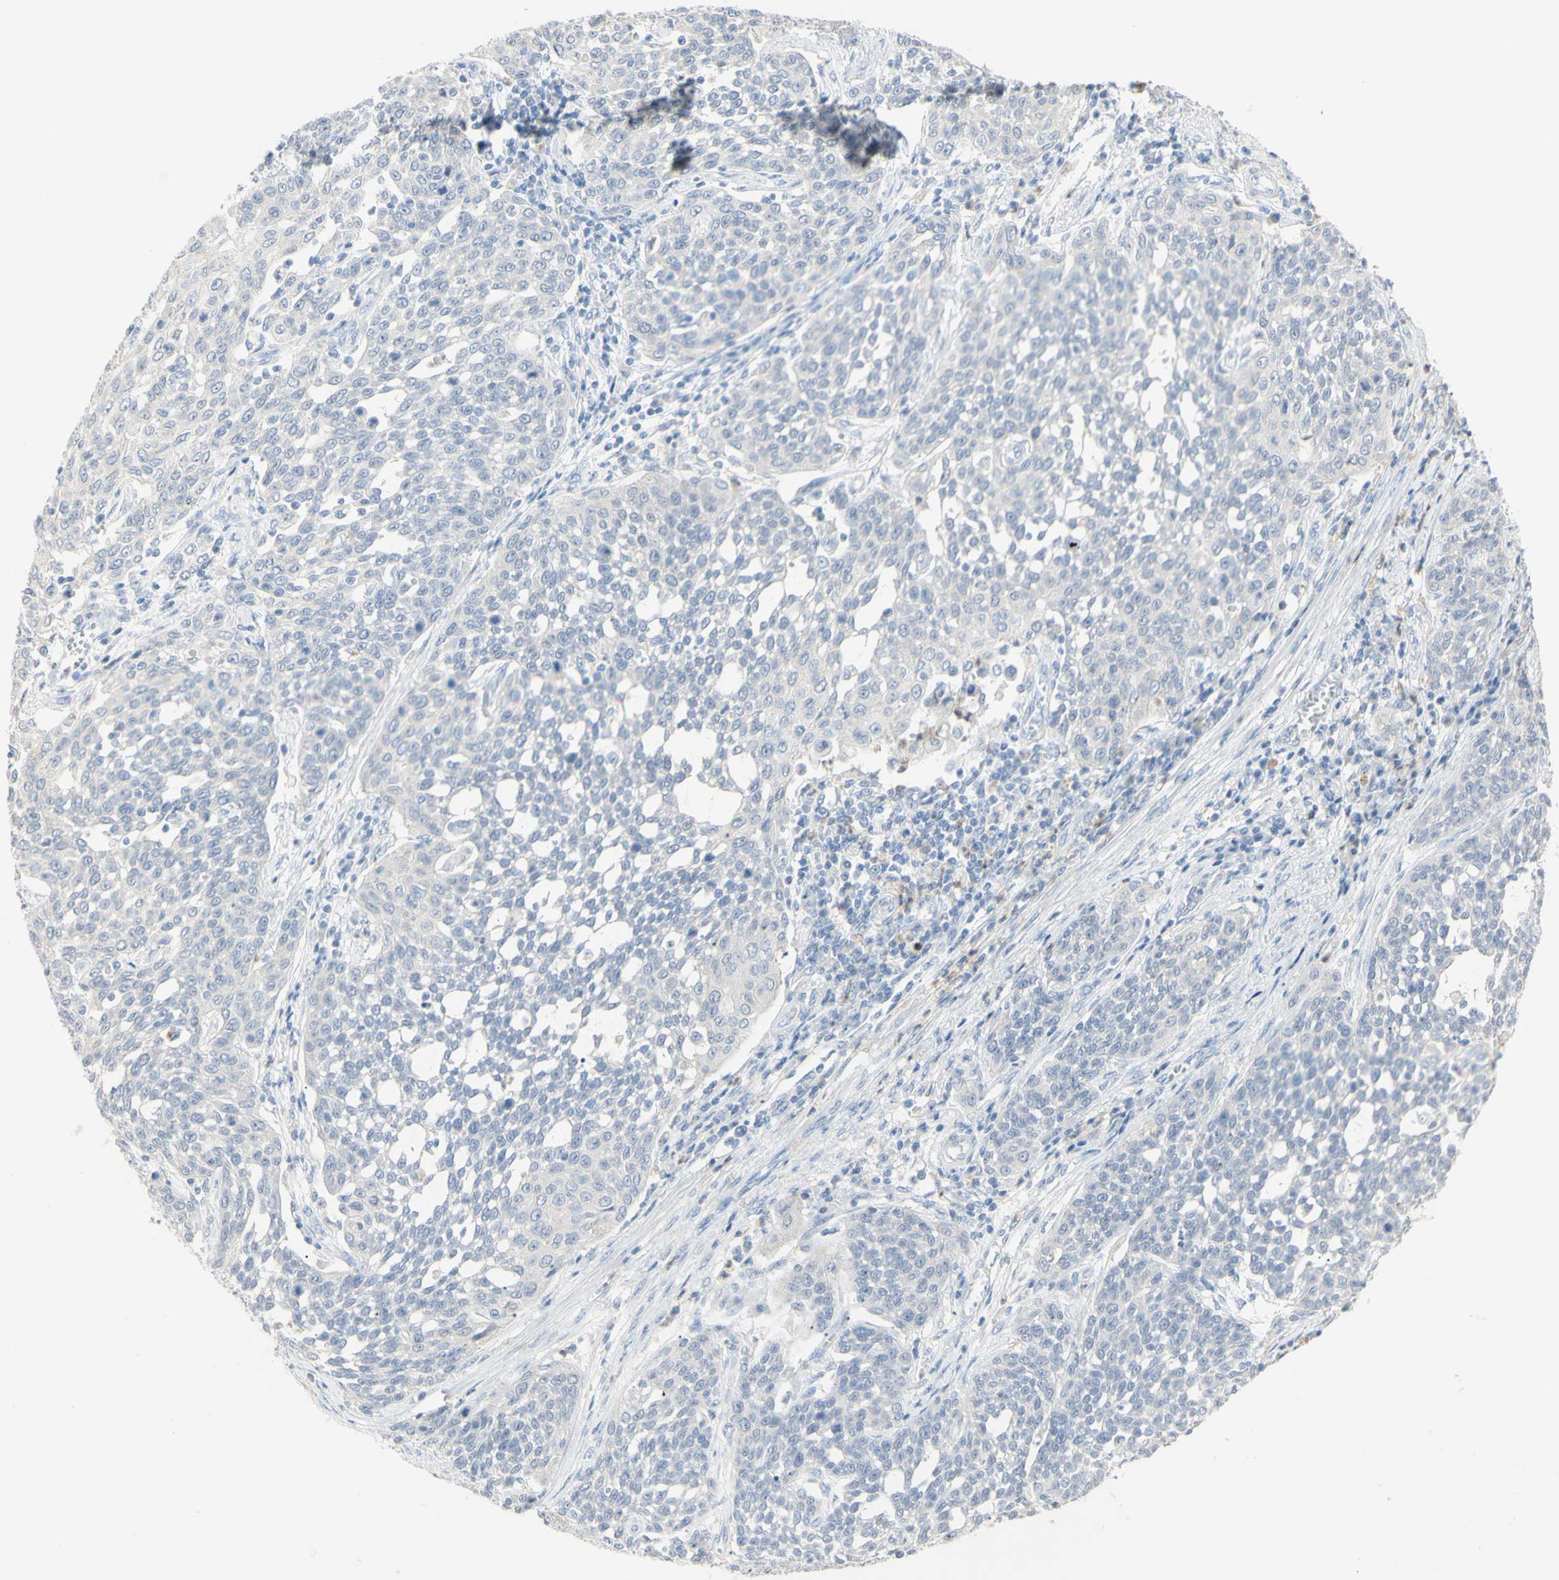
{"staining": {"intensity": "negative", "quantity": "none", "location": "none"}, "tissue": "cervical cancer", "cell_type": "Tumor cells", "image_type": "cancer", "snomed": [{"axis": "morphology", "description": "Squamous cell carcinoma, NOS"}, {"axis": "topography", "description": "Cervix"}], "caption": "Immunohistochemistry of cervical cancer (squamous cell carcinoma) reveals no expression in tumor cells.", "gene": "B4GALNT3", "patient": {"sex": "female", "age": 34}}